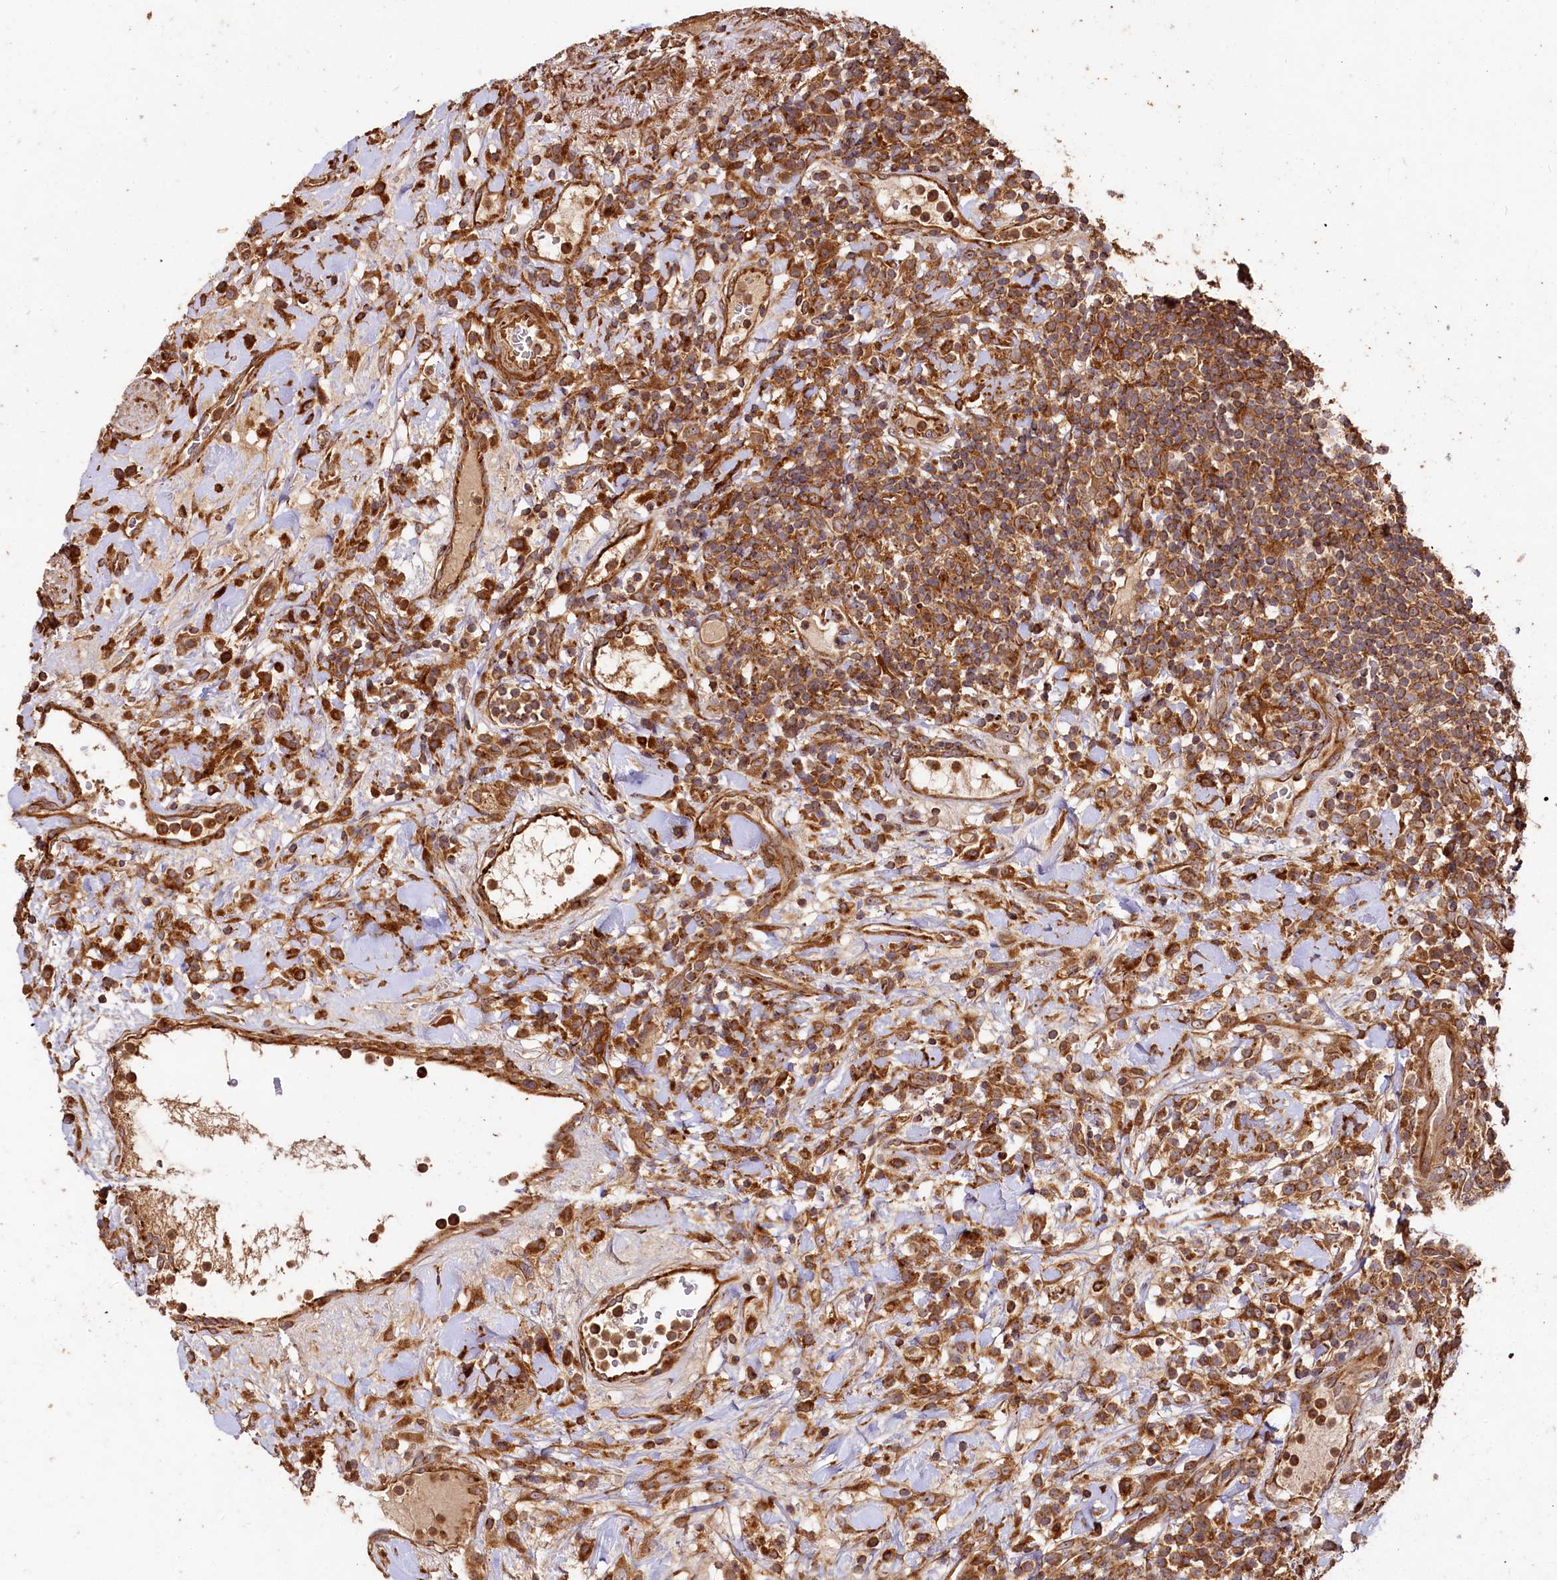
{"staining": {"intensity": "moderate", "quantity": ">75%", "location": "cytoplasmic/membranous"}, "tissue": "lymphoma", "cell_type": "Tumor cells", "image_type": "cancer", "snomed": [{"axis": "morphology", "description": "Malignant lymphoma, non-Hodgkin's type, High grade"}, {"axis": "topography", "description": "Colon"}], "caption": "About >75% of tumor cells in lymphoma show moderate cytoplasmic/membranous protein positivity as visualized by brown immunohistochemical staining.", "gene": "WDR73", "patient": {"sex": "female", "age": 53}}